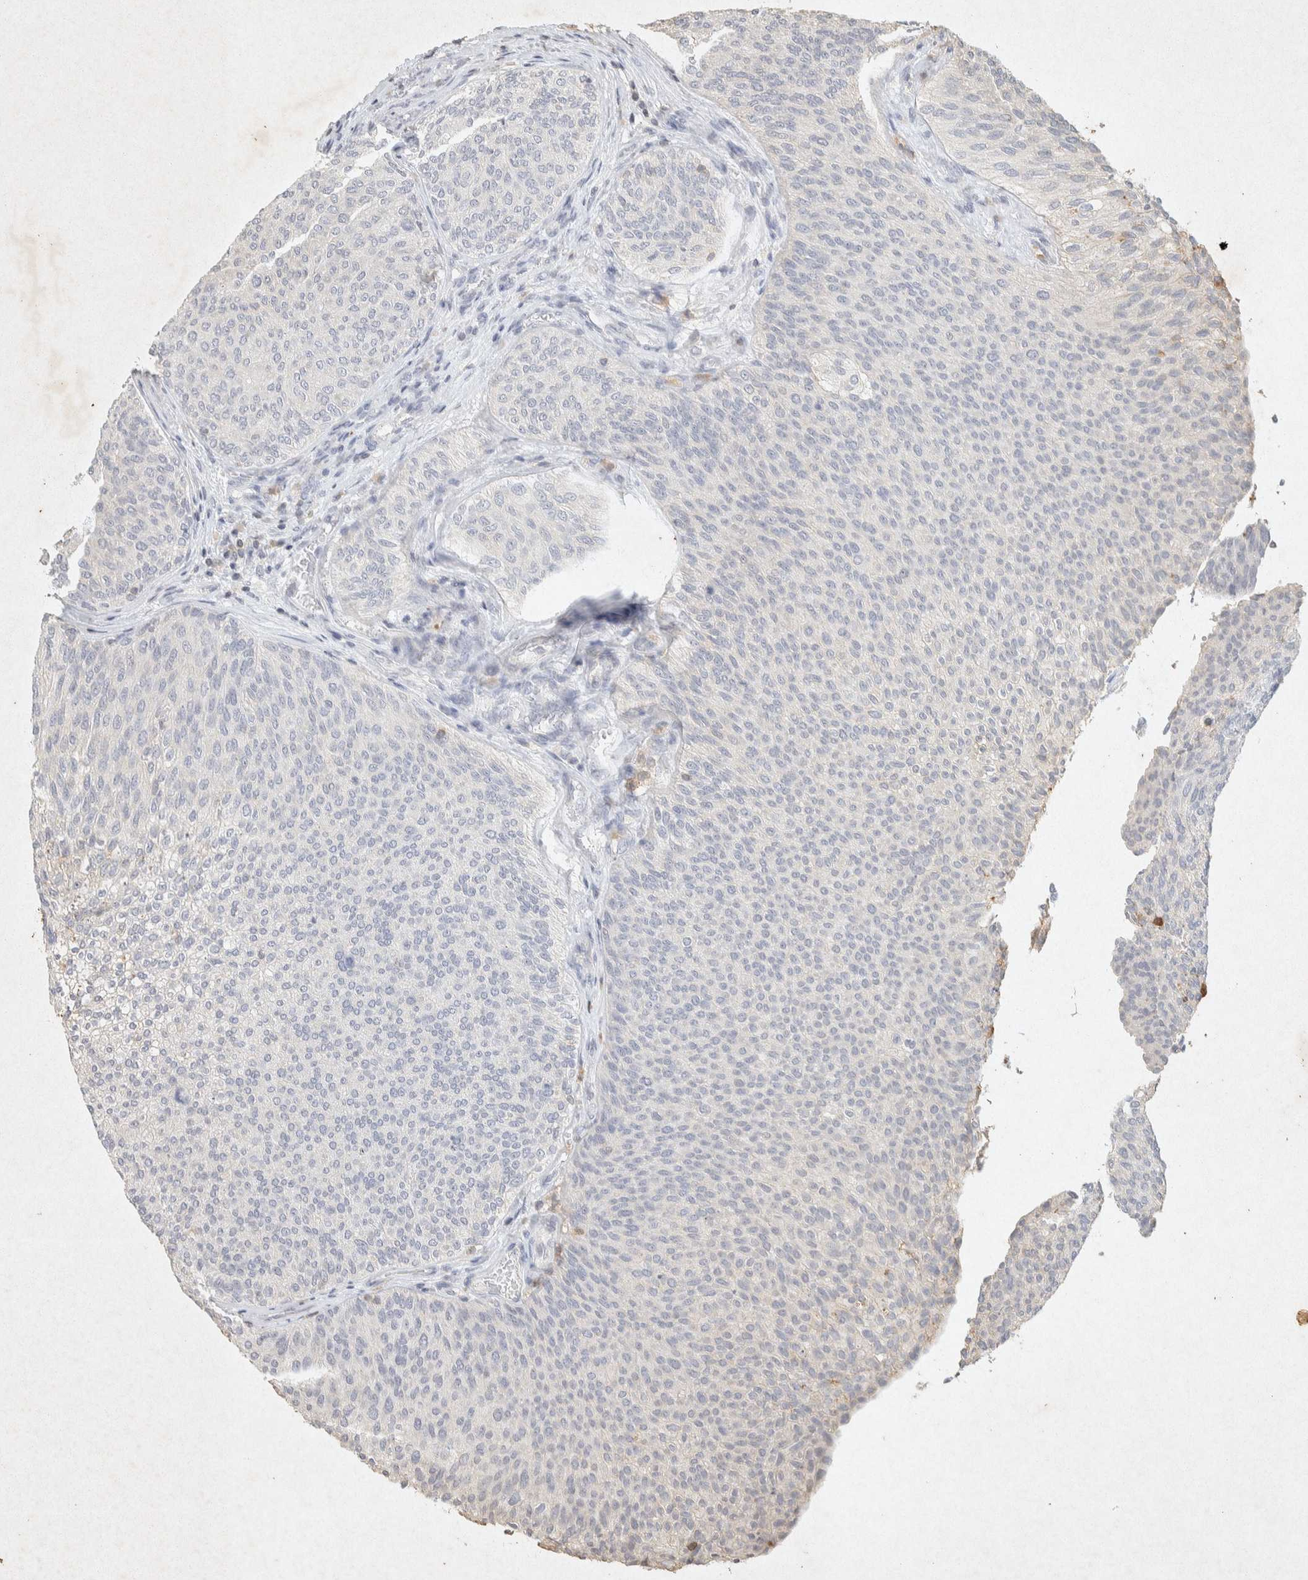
{"staining": {"intensity": "negative", "quantity": "none", "location": "none"}, "tissue": "urothelial cancer", "cell_type": "Tumor cells", "image_type": "cancer", "snomed": [{"axis": "morphology", "description": "Urothelial carcinoma, Low grade"}, {"axis": "topography", "description": "Urinary bladder"}], "caption": "IHC of human urothelial cancer shows no expression in tumor cells.", "gene": "RAC2", "patient": {"sex": "female", "age": 79}}